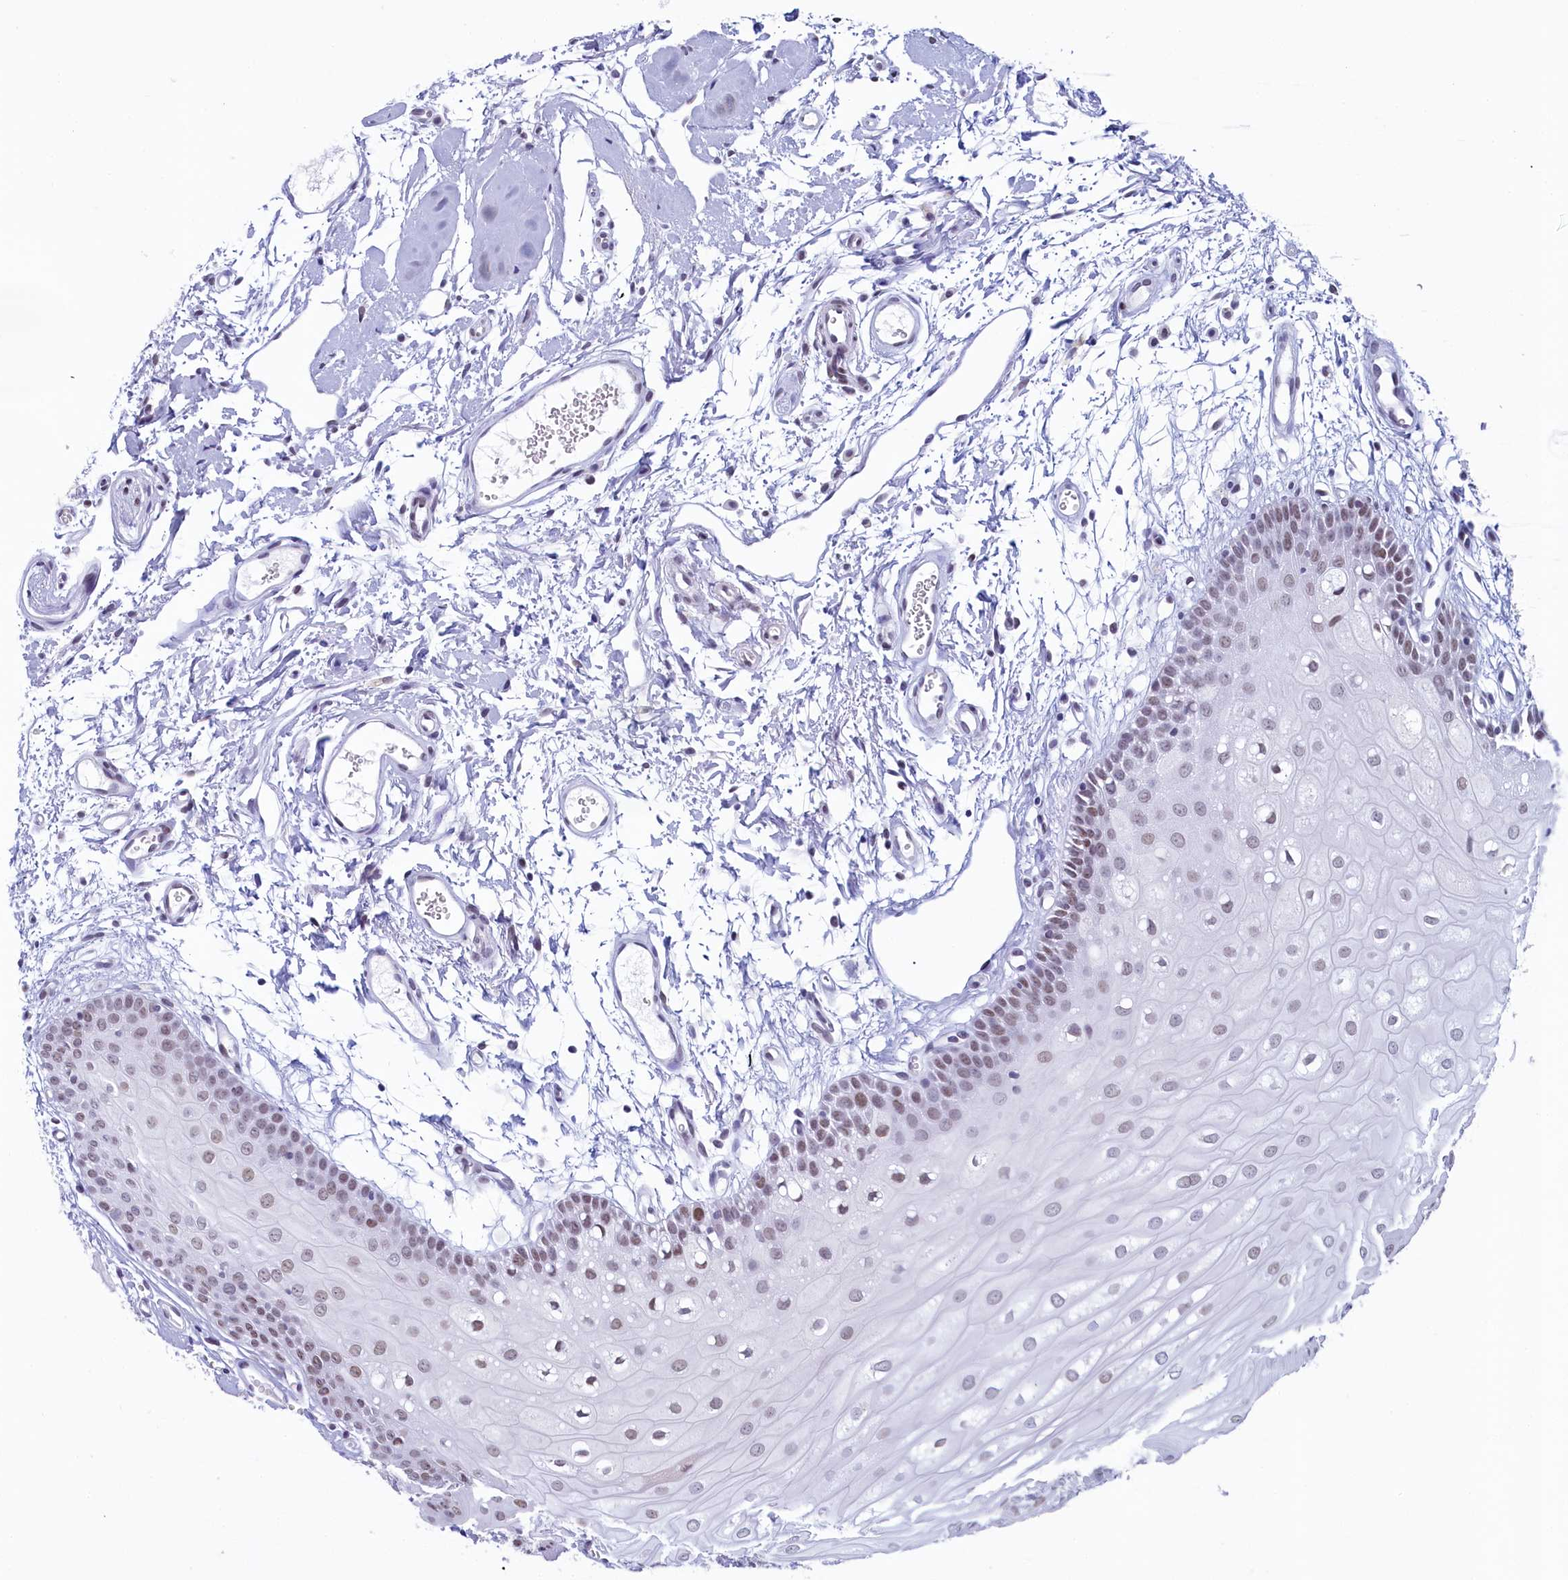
{"staining": {"intensity": "weak", "quantity": ">75%", "location": "nuclear"}, "tissue": "oral mucosa", "cell_type": "Squamous epithelial cells", "image_type": "normal", "snomed": [{"axis": "morphology", "description": "Normal tissue, NOS"}, {"axis": "topography", "description": "Oral tissue"}, {"axis": "topography", "description": "Tounge, NOS"}], "caption": "Immunohistochemistry of benign oral mucosa reveals low levels of weak nuclear expression in about >75% of squamous epithelial cells.", "gene": "SUGP2", "patient": {"sex": "female", "age": 73}}